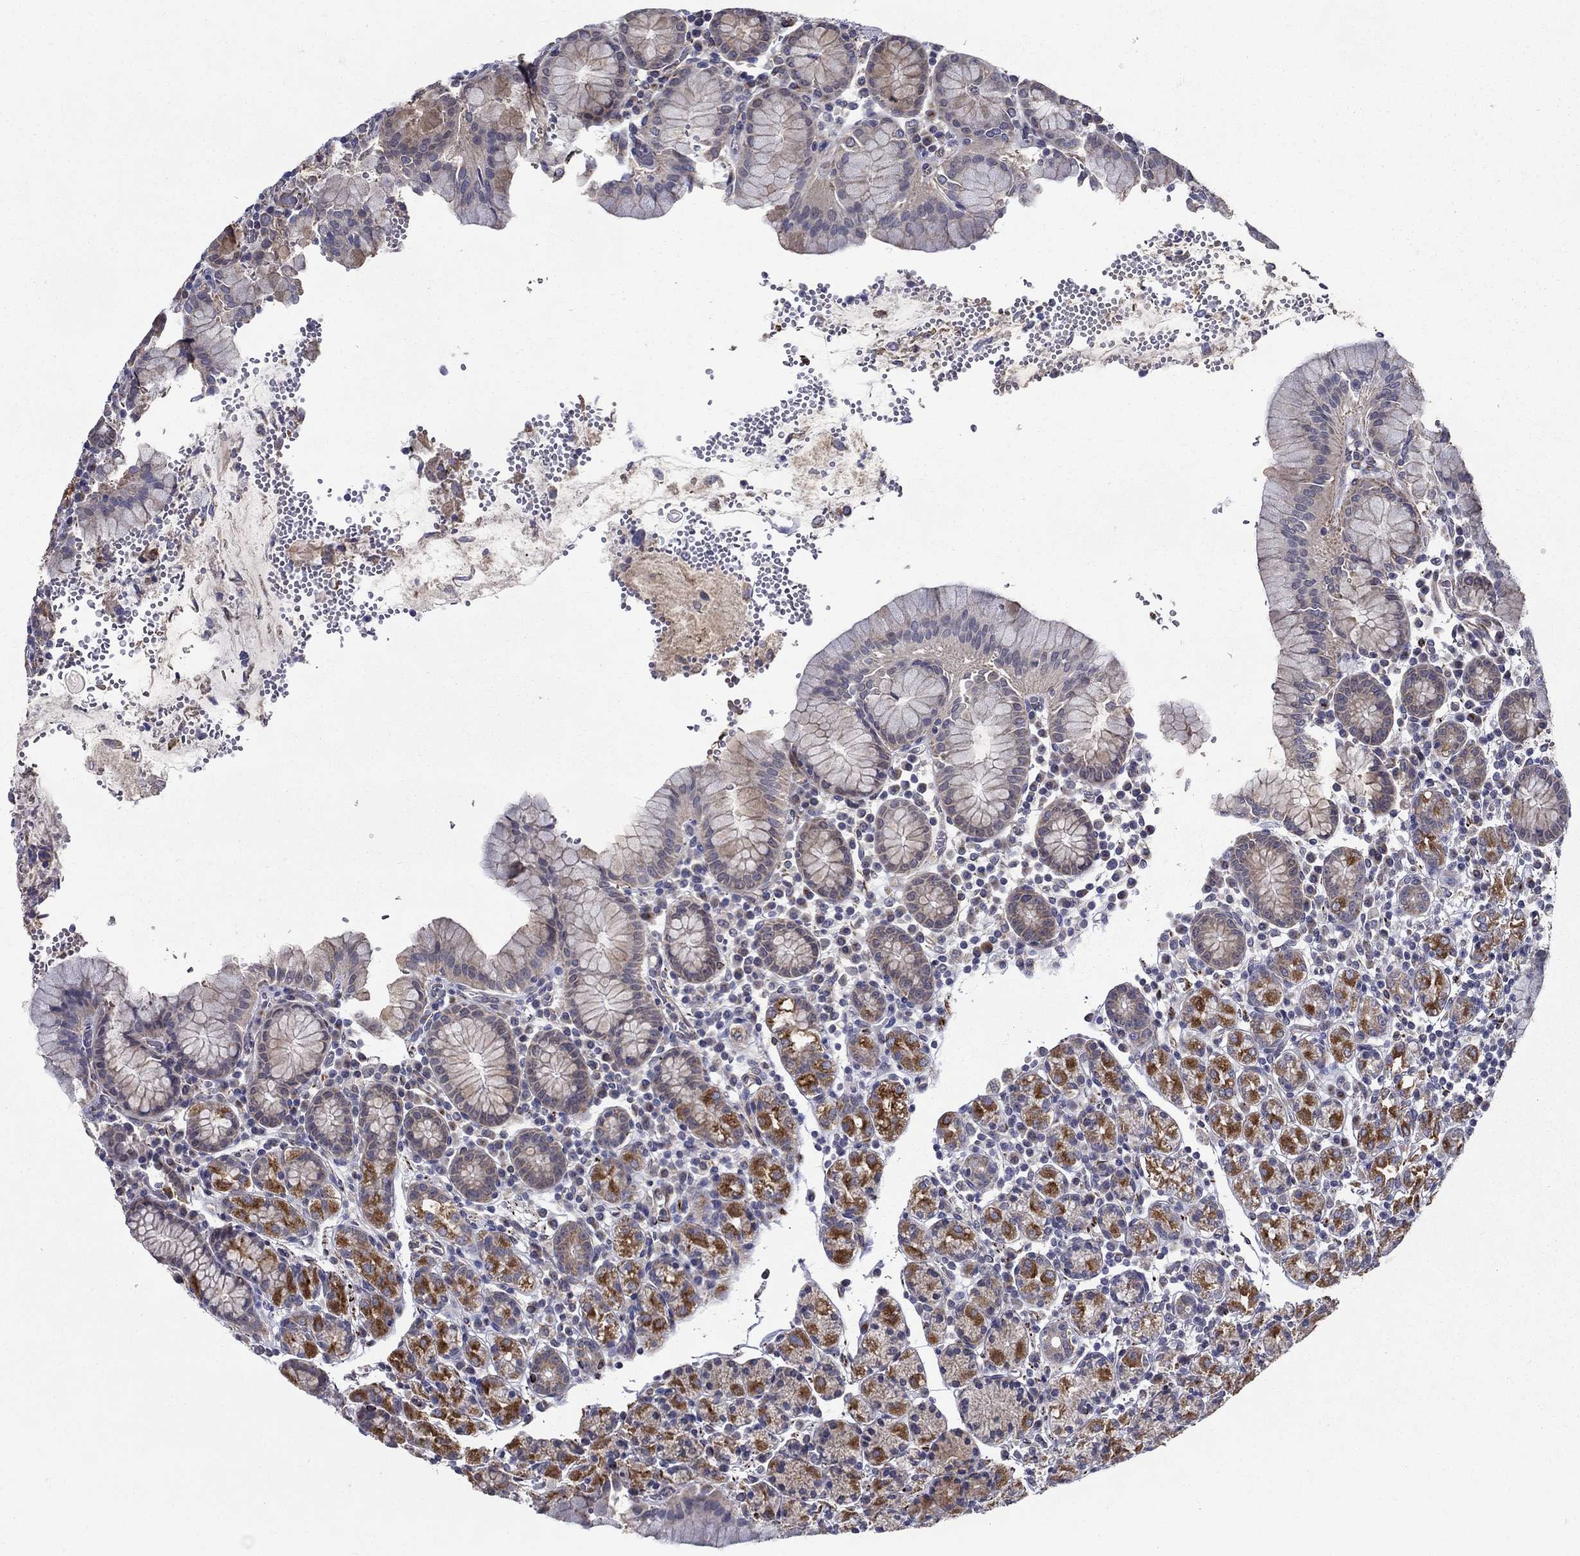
{"staining": {"intensity": "strong", "quantity": "<25%", "location": "cytoplasmic/membranous"}, "tissue": "stomach", "cell_type": "Glandular cells", "image_type": "normal", "snomed": [{"axis": "morphology", "description": "Normal tissue, NOS"}, {"axis": "topography", "description": "Stomach, upper"}, {"axis": "topography", "description": "Stomach"}], "caption": "Unremarkable stomach was stained to show a protein in brown. There is medium levels of strong cytoplasmic/membranous expression in approximately <25% of glandular cells.", "gene": "LACTB2", "patient": {"sex": "male", "age": 62}}